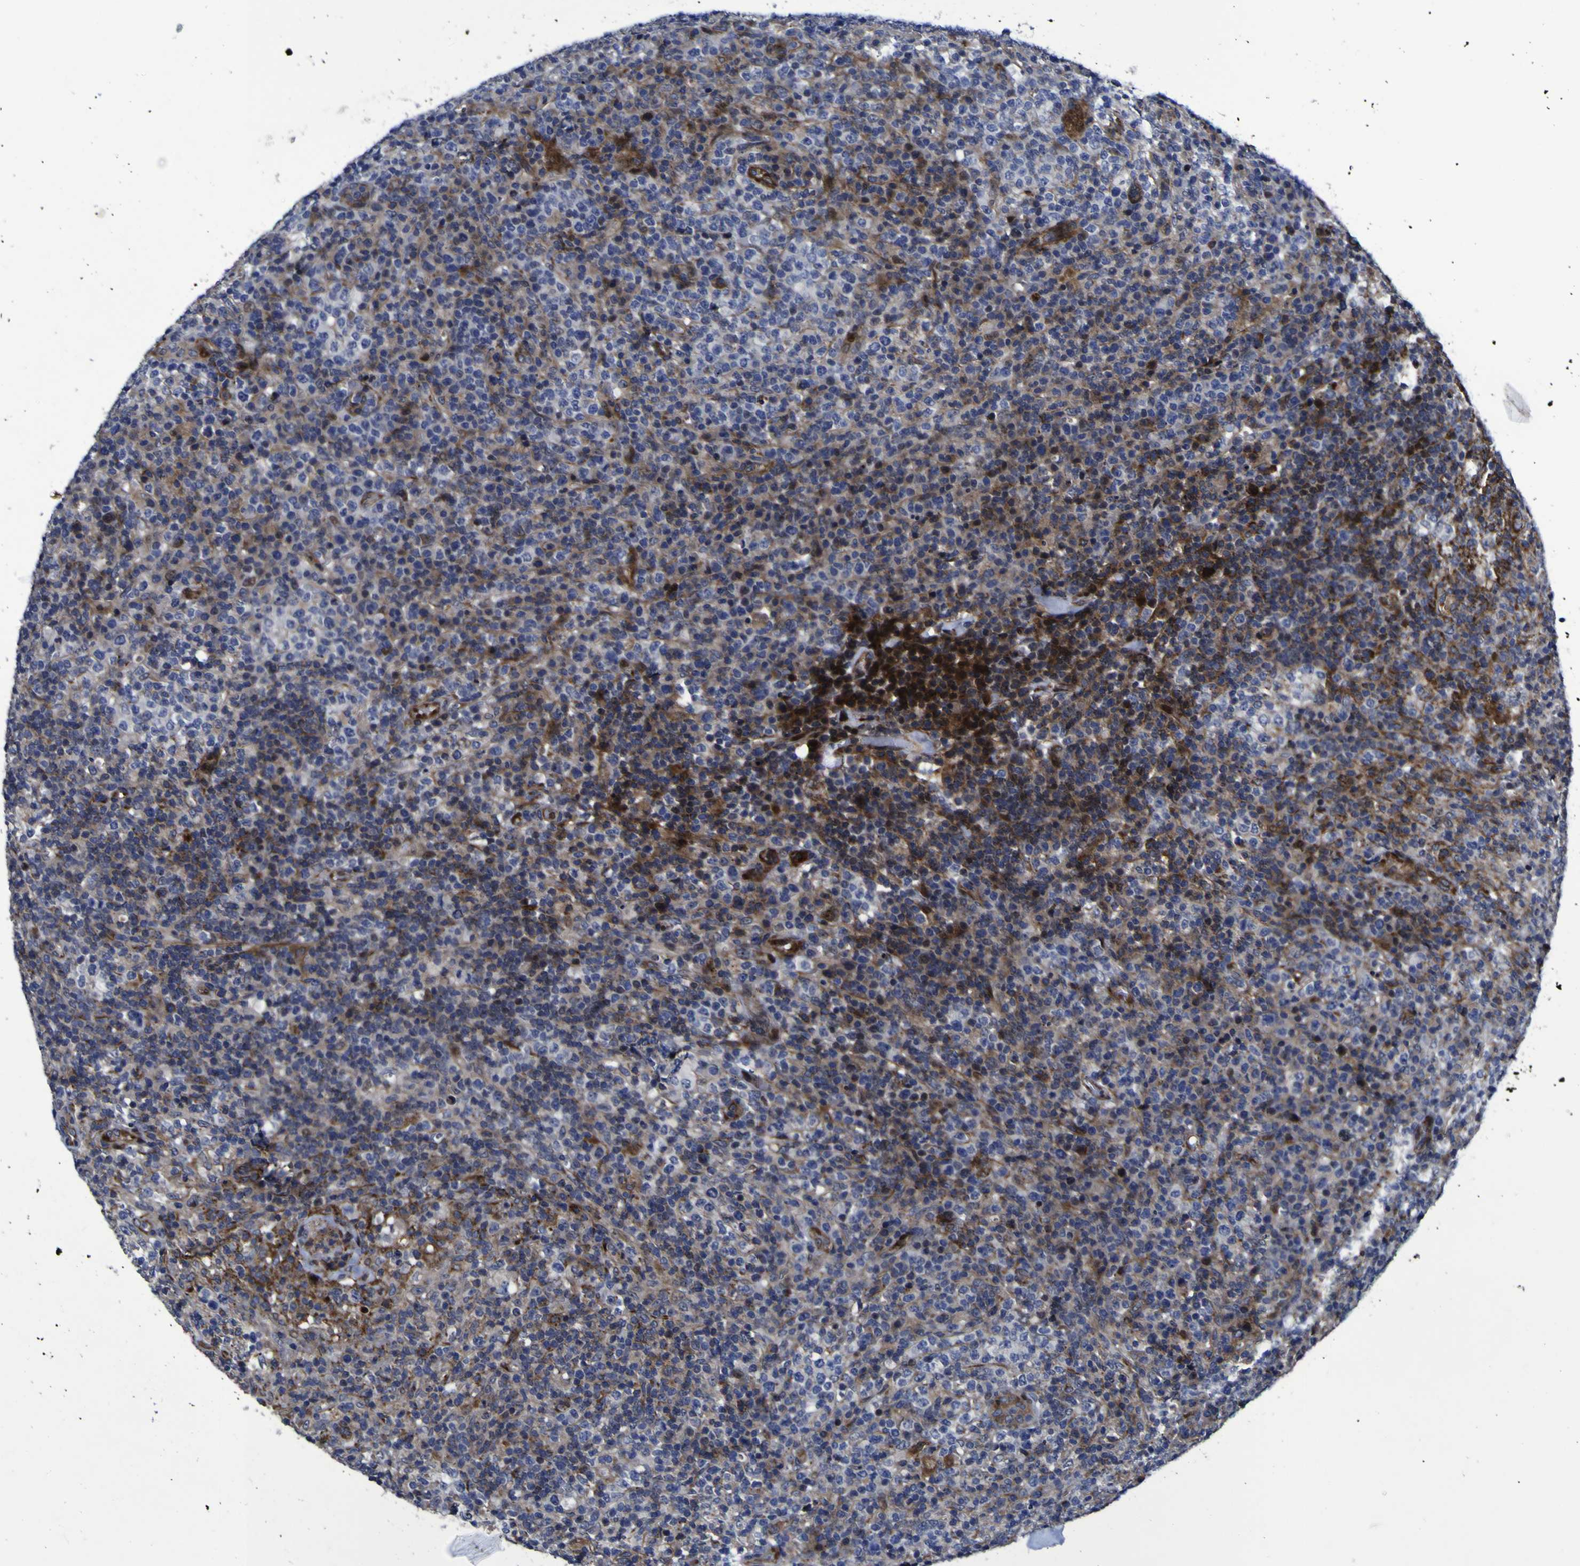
{"staining": {"intensity": "moderate", "quantity": "25%-75%", "location": "cytoplasmic/membranous,nuclear"}, "tissue": "lymphoma", "cell_type": "Tumor cells", "image_type": "cancer", "snomed": [{"axis": "morphology", "description": "Malignant lymphoma, non-Hodgkin's type, High grade"}, {"axis": "topography", "description": "Lymph node"}], "caption": "A brown stain shows moderate cytoplasmic/membranous and nuclear positivity of a protein in lymphoma tumor cells.", "gene": "MGLL", "patient": {"sex": "female", "age": 76}}